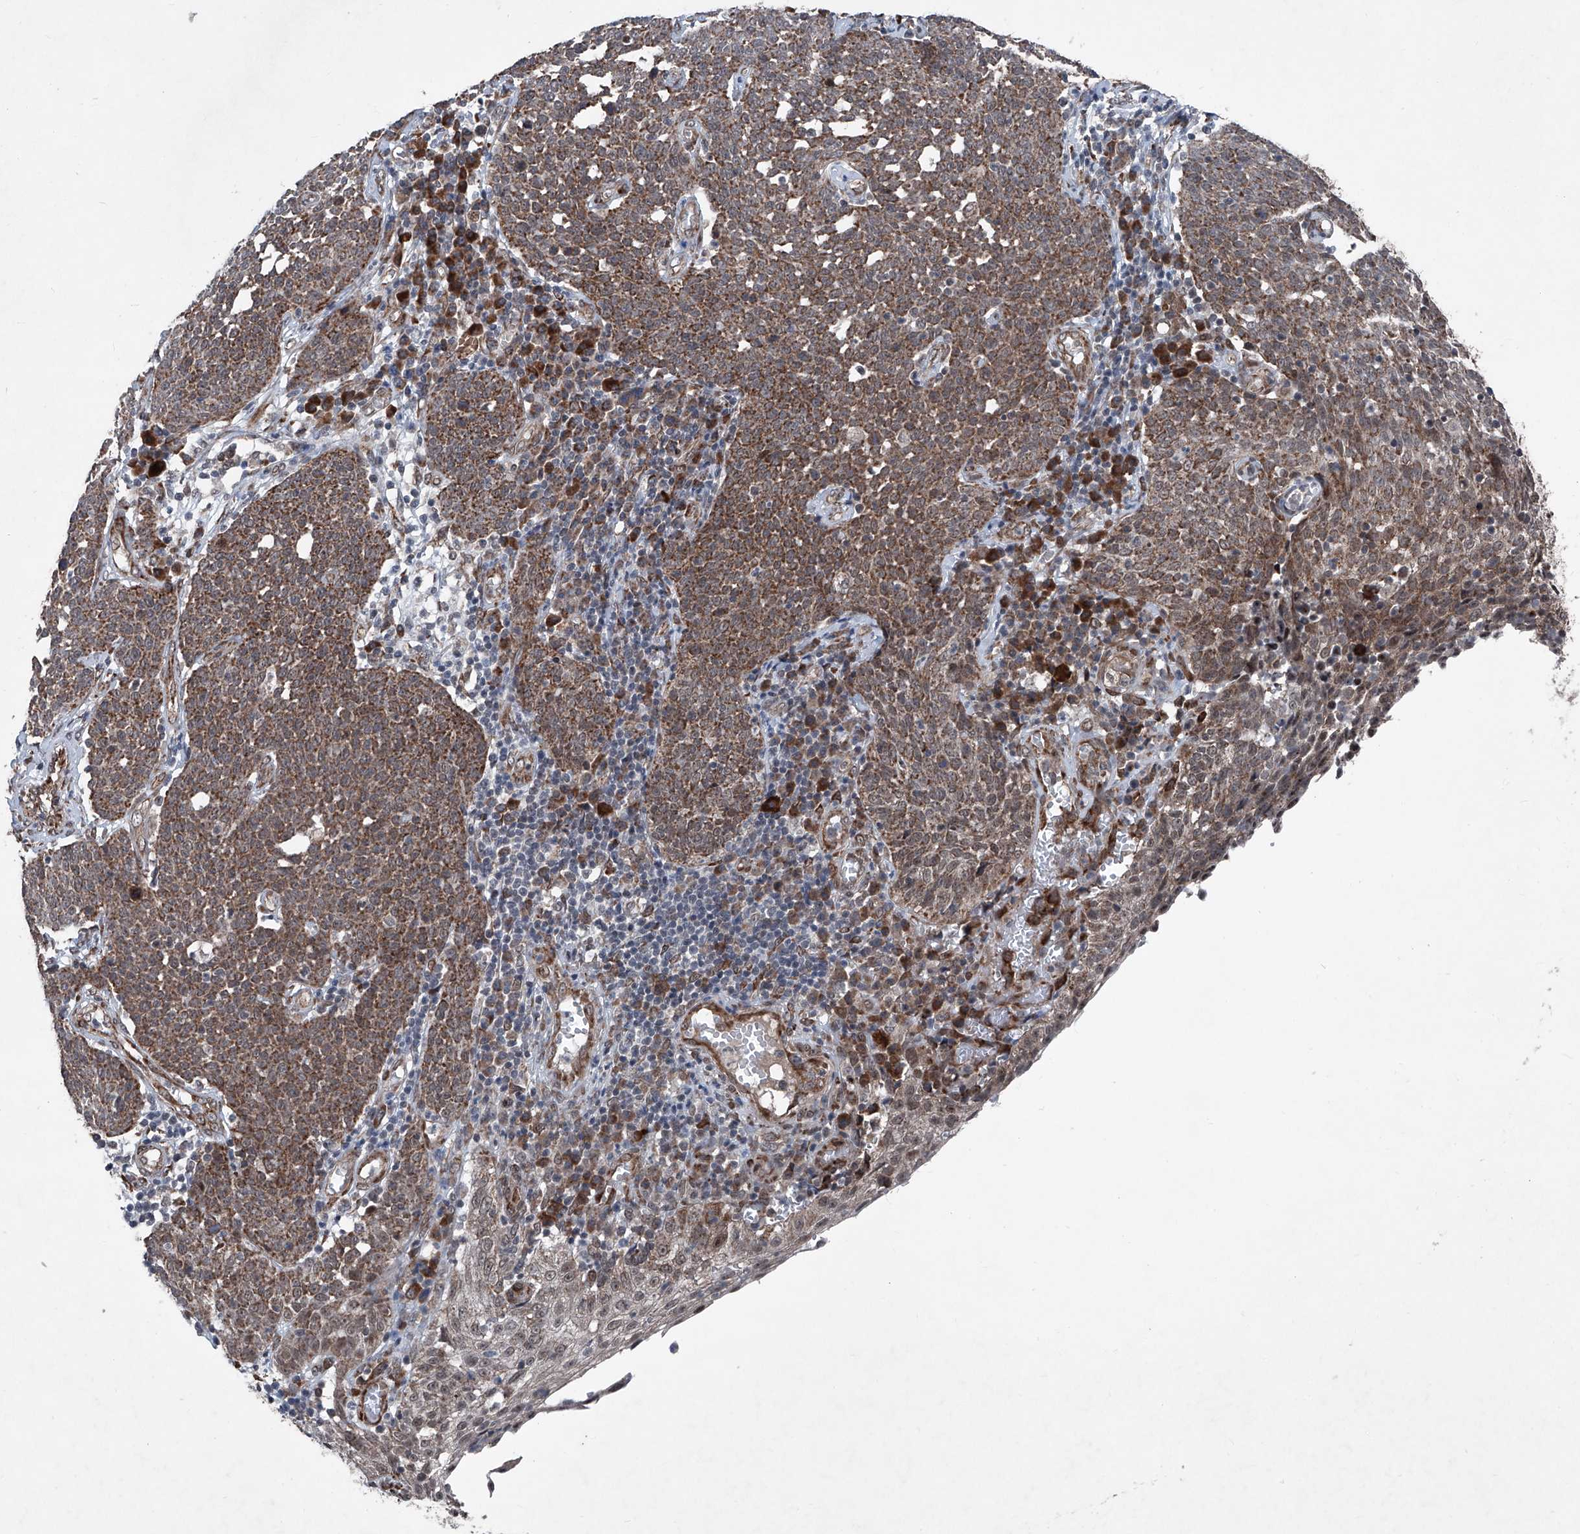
{"staining": {"intensity": "moderate", "quantity": ">75%", "location": "cytoplasmic/membranous"}, "tissue": "cervical cancer", "cell_type": "Tumor cells", "image_type": "cancer", "snomed": [{"axis": "morphology", "description": "Squamous cell carcinoma, NOS"}, {"axis": "topography", "description": "Cervix"}], "caption": "Immunohistochemical staining of human cervical squamous cell carcinoma displays medium levels of moderate cytoplasmic/membranous expression in about >75% of tumor cells. (DAB IHC, brown staining for protein, blue staining for nuclei).", "gene": "COA7", "patient": {"sex": "female", "age": 34}}